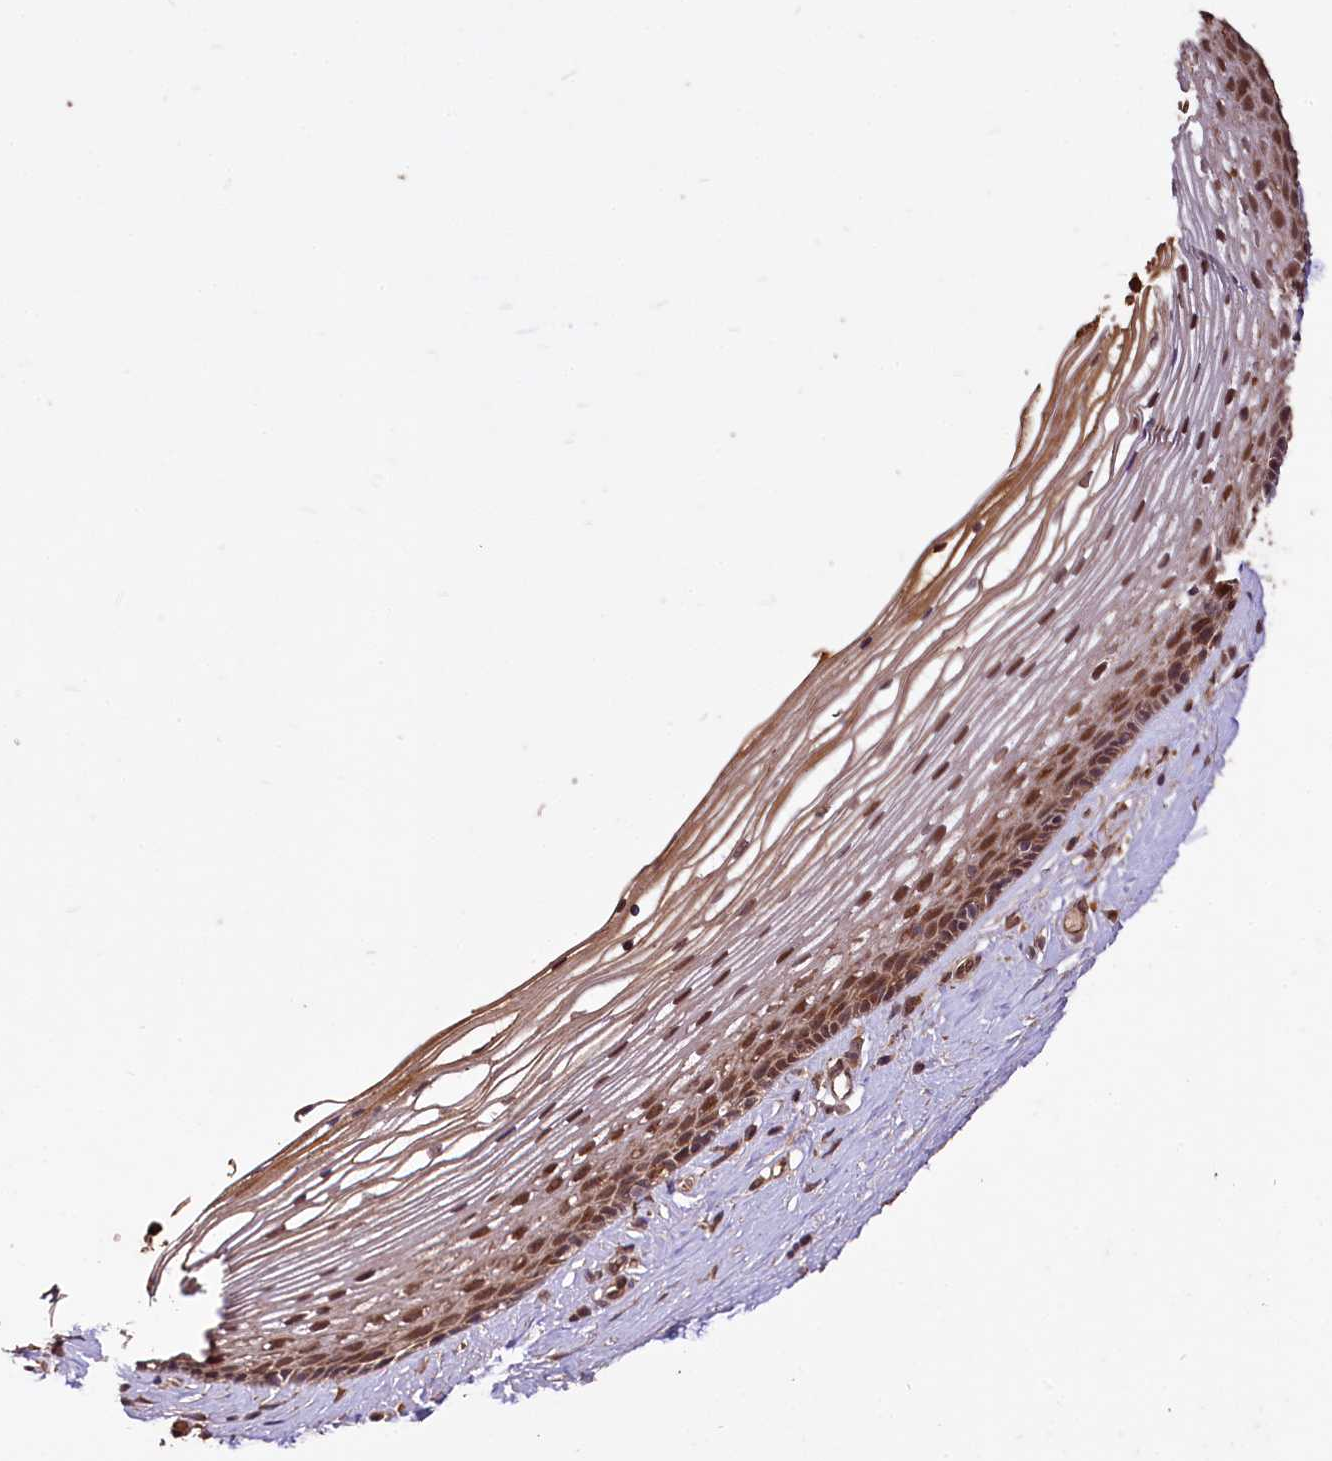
{"staining": {"intensity": "moderate", "quantity": ">75%", "location": "cytoplasmic/membranous,nuclear"}, "tissue": "vagina", "cell_type": "Squamous epithelial cells", "image_type": "normal", "snomed": [{"axis": "morphology", "description": "Normal tissue, NOS"}, {"axis": "topography", "description": "Vagina"}], "caption": "Immunohistochemical staining of normal human vagina demonstrates medium levels of moderate cytoplasmic/membranous,nuclear positivity in about >75% of squamous epithelial cells. The protein of interest is stained brown, and the nuclei are stained in blue (DAB IHC with brightfield microscopy, high magnification).", "gene": "VPS51", "patient": {"sex": "female", "age": 46}}